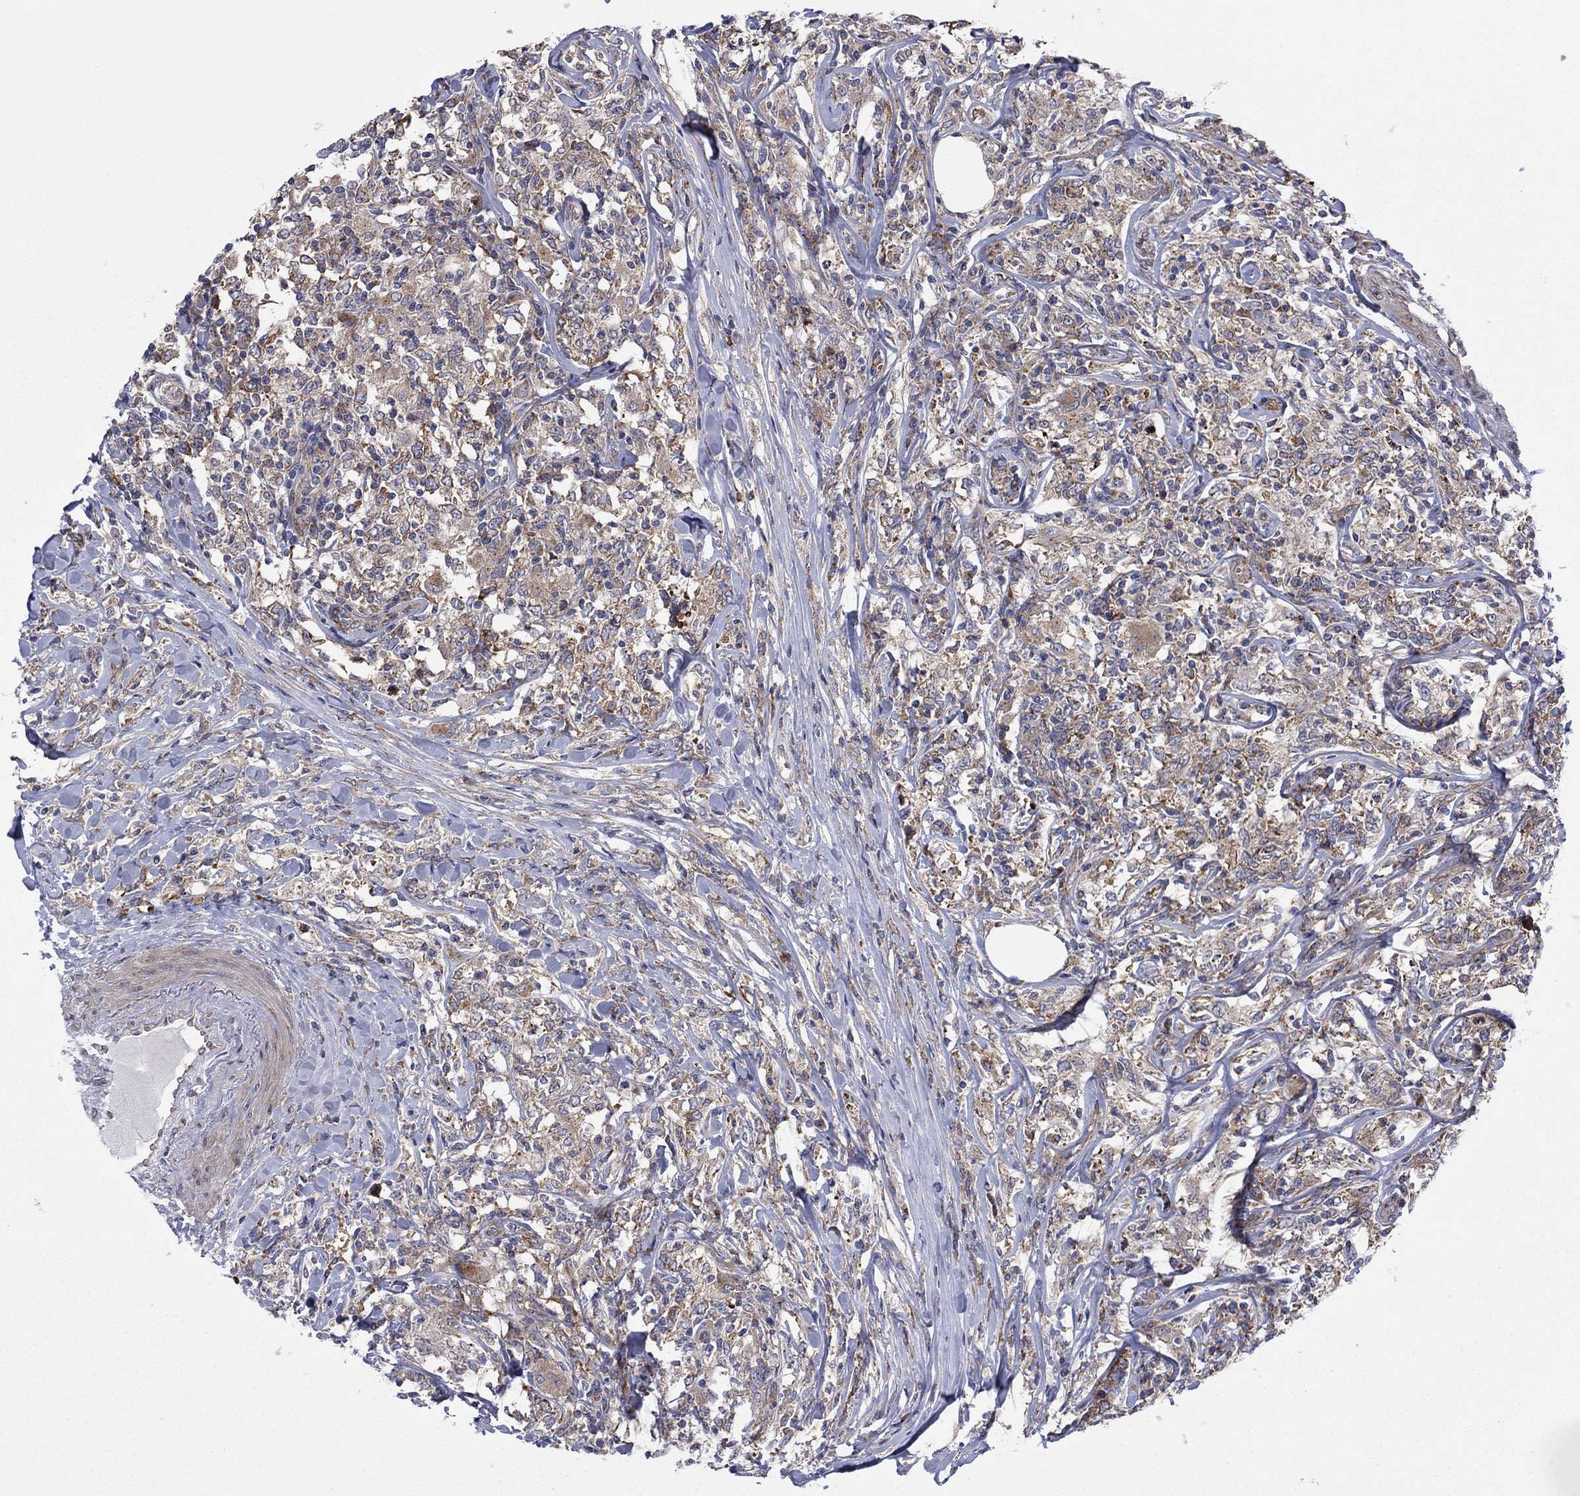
{"staining": {"intensity": "weak", "quantity": ">75%", "location": "cytoplasmic/membranous"}, "tissue": "lymphoma", "cell_type": "Tumor cells", "image_type": "cancer", "snomed": [{"axis": "morphology", "description": "Malignant lymphoma, non-Hodgkin's type, High grade"}, {"axis": "topography", "description": "Lymph node"}], "caption": "Protein analysis of malignant lymphoma, non-Hodgkin's type (high-grade) tissue displays weak cytoplasmic/membranous expression in approximately >75% of tumor cells.", "gene": "GPR155", "patient": {"sex": "female", "age": 84}}